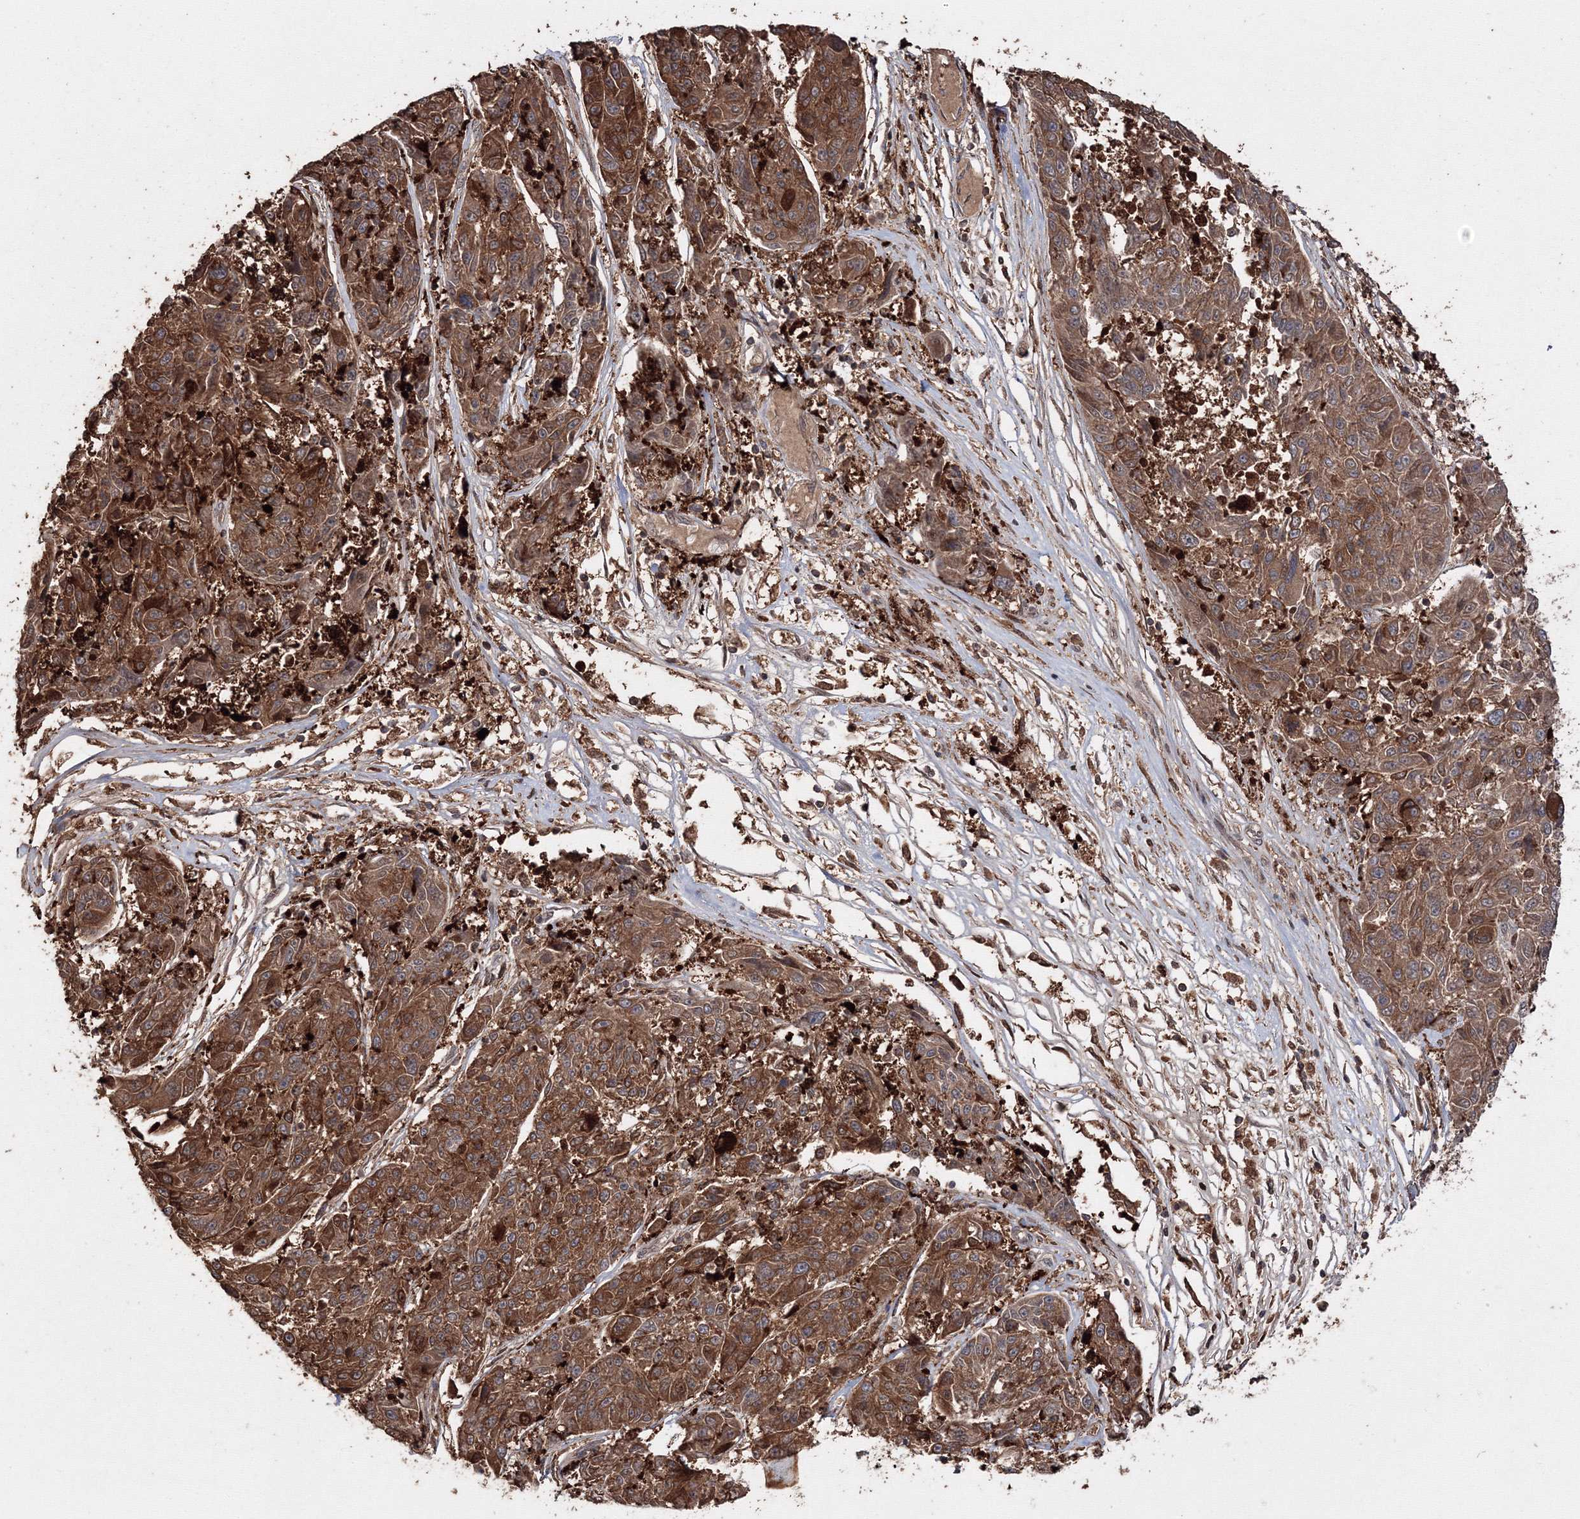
{"staining": {"intensity": "strong", "quantity": ">75%", "location": "cytoplasmic/membranous"}, "tissue": "melanoma", "cell_type": "Tumor cells", "image_type": "cancer", "snomed": [{"axis": "morphology", "description": "Malignant melanoma, NOS"}, {"axis": "topography", "description": "Skin"}], "caption": "Human malignant melanoma stained with a brown dye reveals strong cytoplasmic/membranous positive positivity in approximately >75% of tumor cells.", "gene": "DDO", "patient": {"sex": "male", "age": 53}}